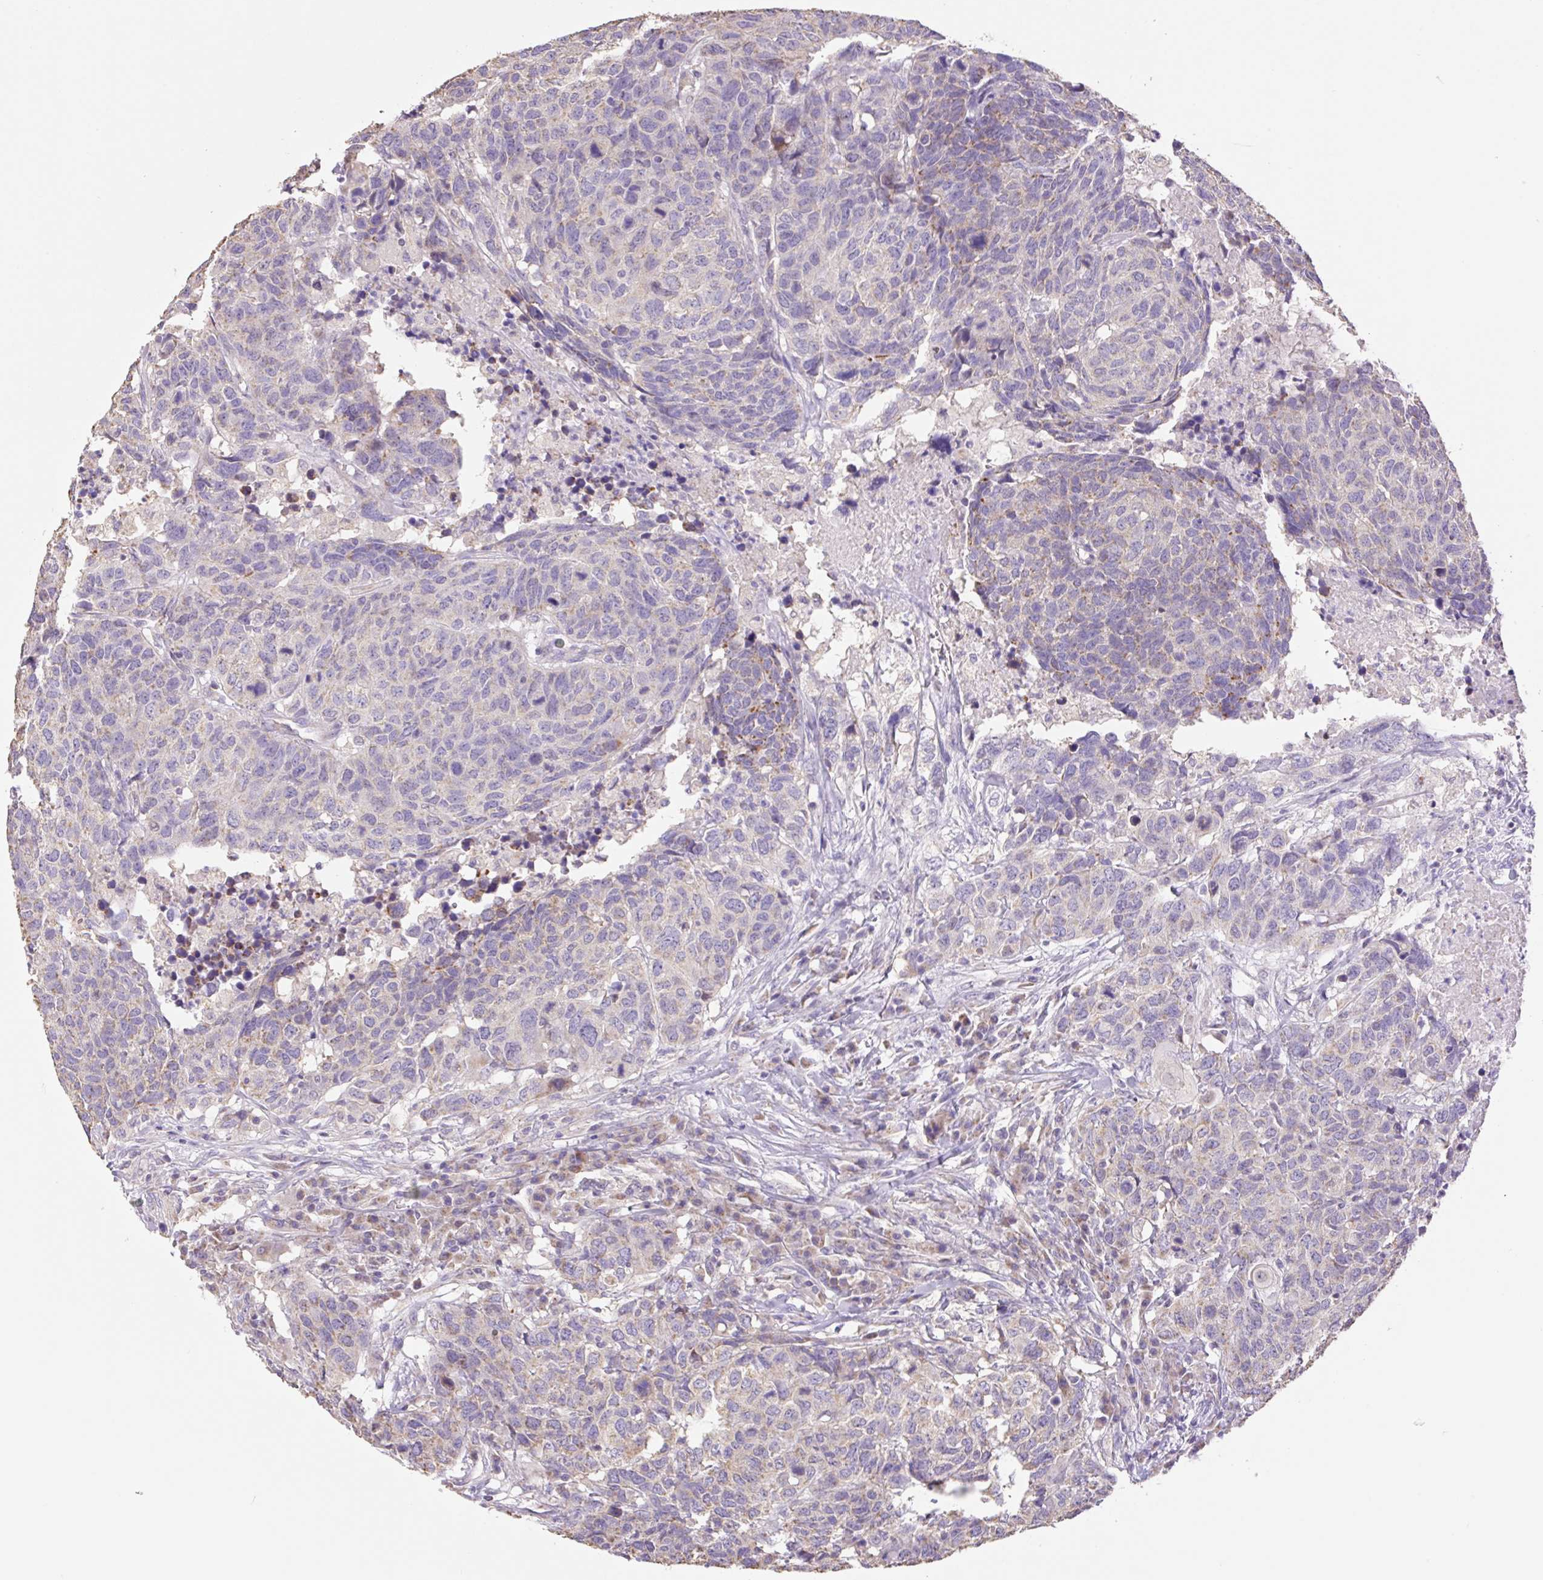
{"staining": {"intensity": "negative", "quantity": "none", "location": "none"}, "tissue": "head and neck cancer", "cell_type": "Tumor cells", "image_type": "cancer", "snomed": [{"axis": "morphology", "description": "Normal tissue, NOS"}, {"axis": "morphology", "description": "Squamous cell carcinoma, NOS"}, {"axis": "topography", "description": "Skeletal muscle"}, {"axis": "topography", "description": "Vascular tissue"}, {"axis": "topography", "description": "Peripheral nerve tissue"}, {"axis": "topography", "description": "Head-Neck"}], "caption": "High power microscopy image of an IHC micrograph of squamous cell carcinoma (head and neck), revealing no significant expression in tumor cells.", "gene": "COPZ2", "patient": {"sex": "male", "age": 66}}